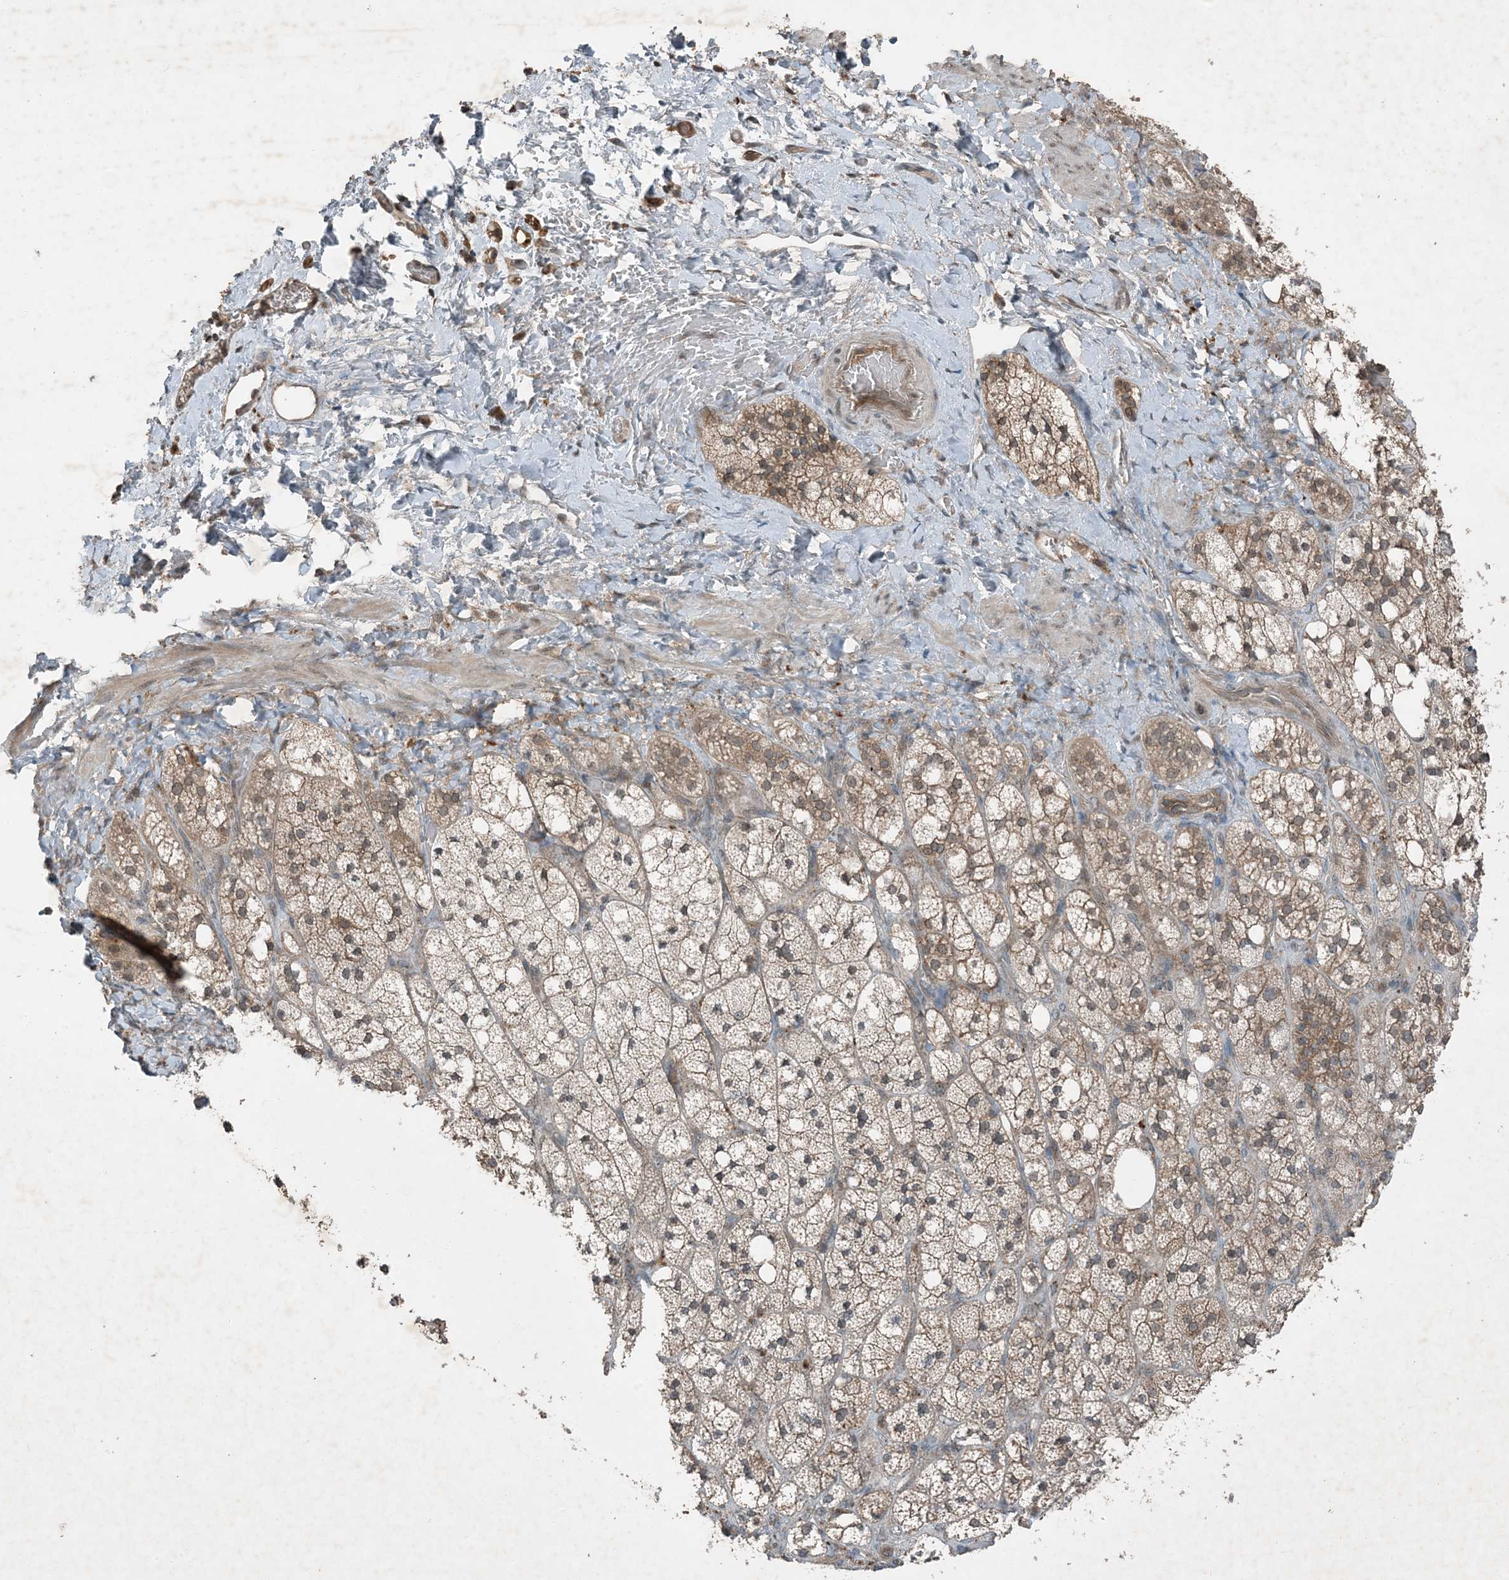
{"staining": {"intensity": "moderate", "quantity": "25%-75%", "location": "cytoplasmic/membranous"}, "tissue": "adrenal gland", "cell_type": "Glandular cells", "image_type": "normal", "snomed": [{"axis": "morphology", "description": "Normal tissue, NOS"}, {"axis": "topography", "description": "Adrenal gland"}], "caption": "A high-resolution histopathology image shows immunohistochemistry (IHC) staining of benign adrenal gland, which reveals moderate cytoplasmic/membranous positivity in approximately 25%-75% of glandular cells.", "gene": "MDN1", "patient": {"sex": "male", "age": 61}}